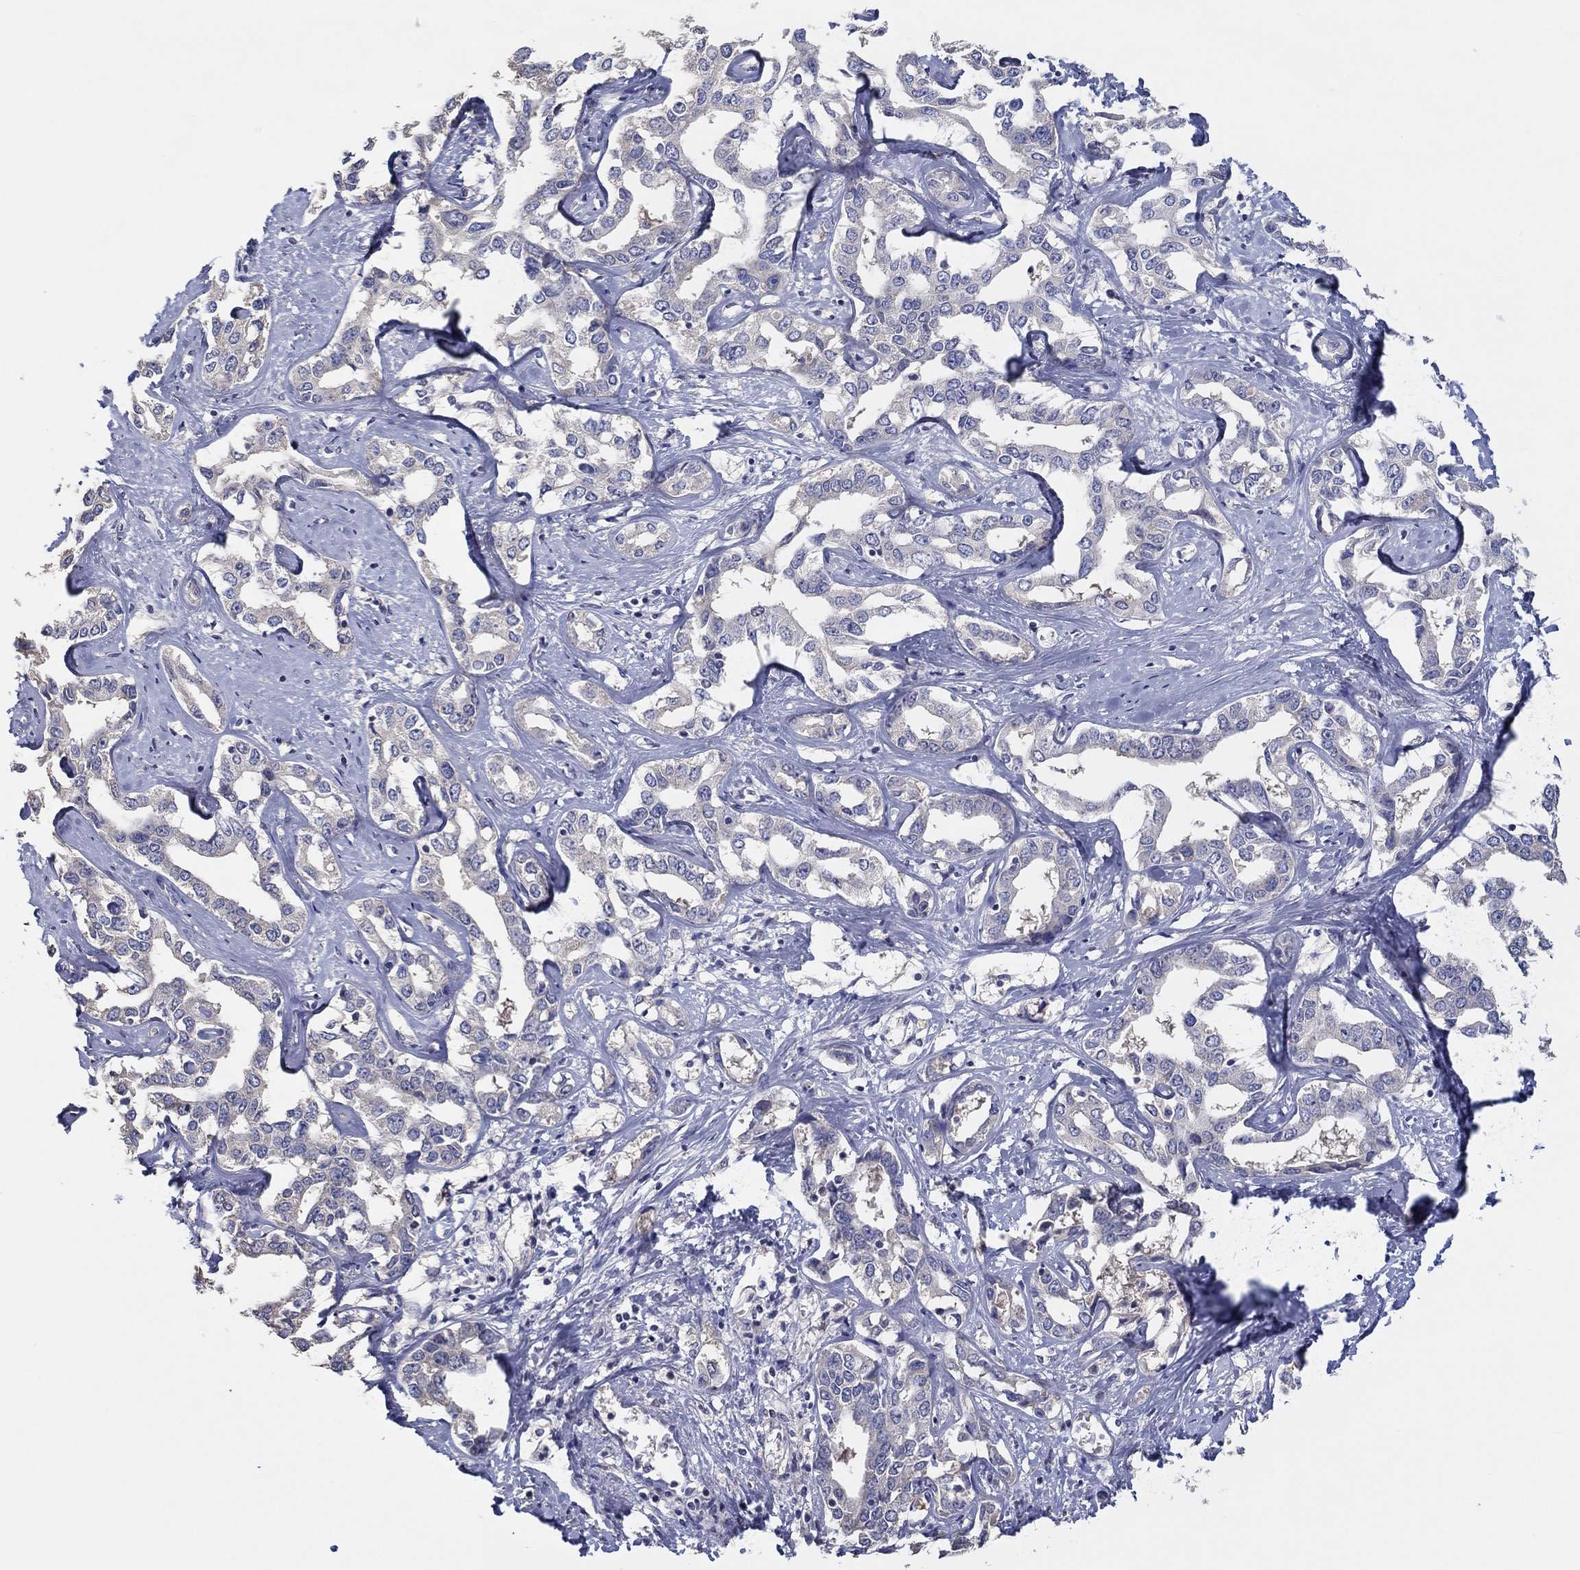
{"staining": {"intensity": "negative", "quantity": "none", "location": "none"}, "tissue": "liver cancer", "cell_type": "Tumor cells", "image_type": "cancer", "snomed": [{"axis": "morphology", "description": "Cholangiocarcinoma"}, {"axis": "topography", "description": "Liver"}], "caption": "DAB (3,3'-diaminobenzidine) immunohistochemical staining of cholangiocarcinoma (liver) exhibits no significant positivity in tumor cells.", "gene": "DOCK3", "patient": {"sex": "male", "age": 59}}